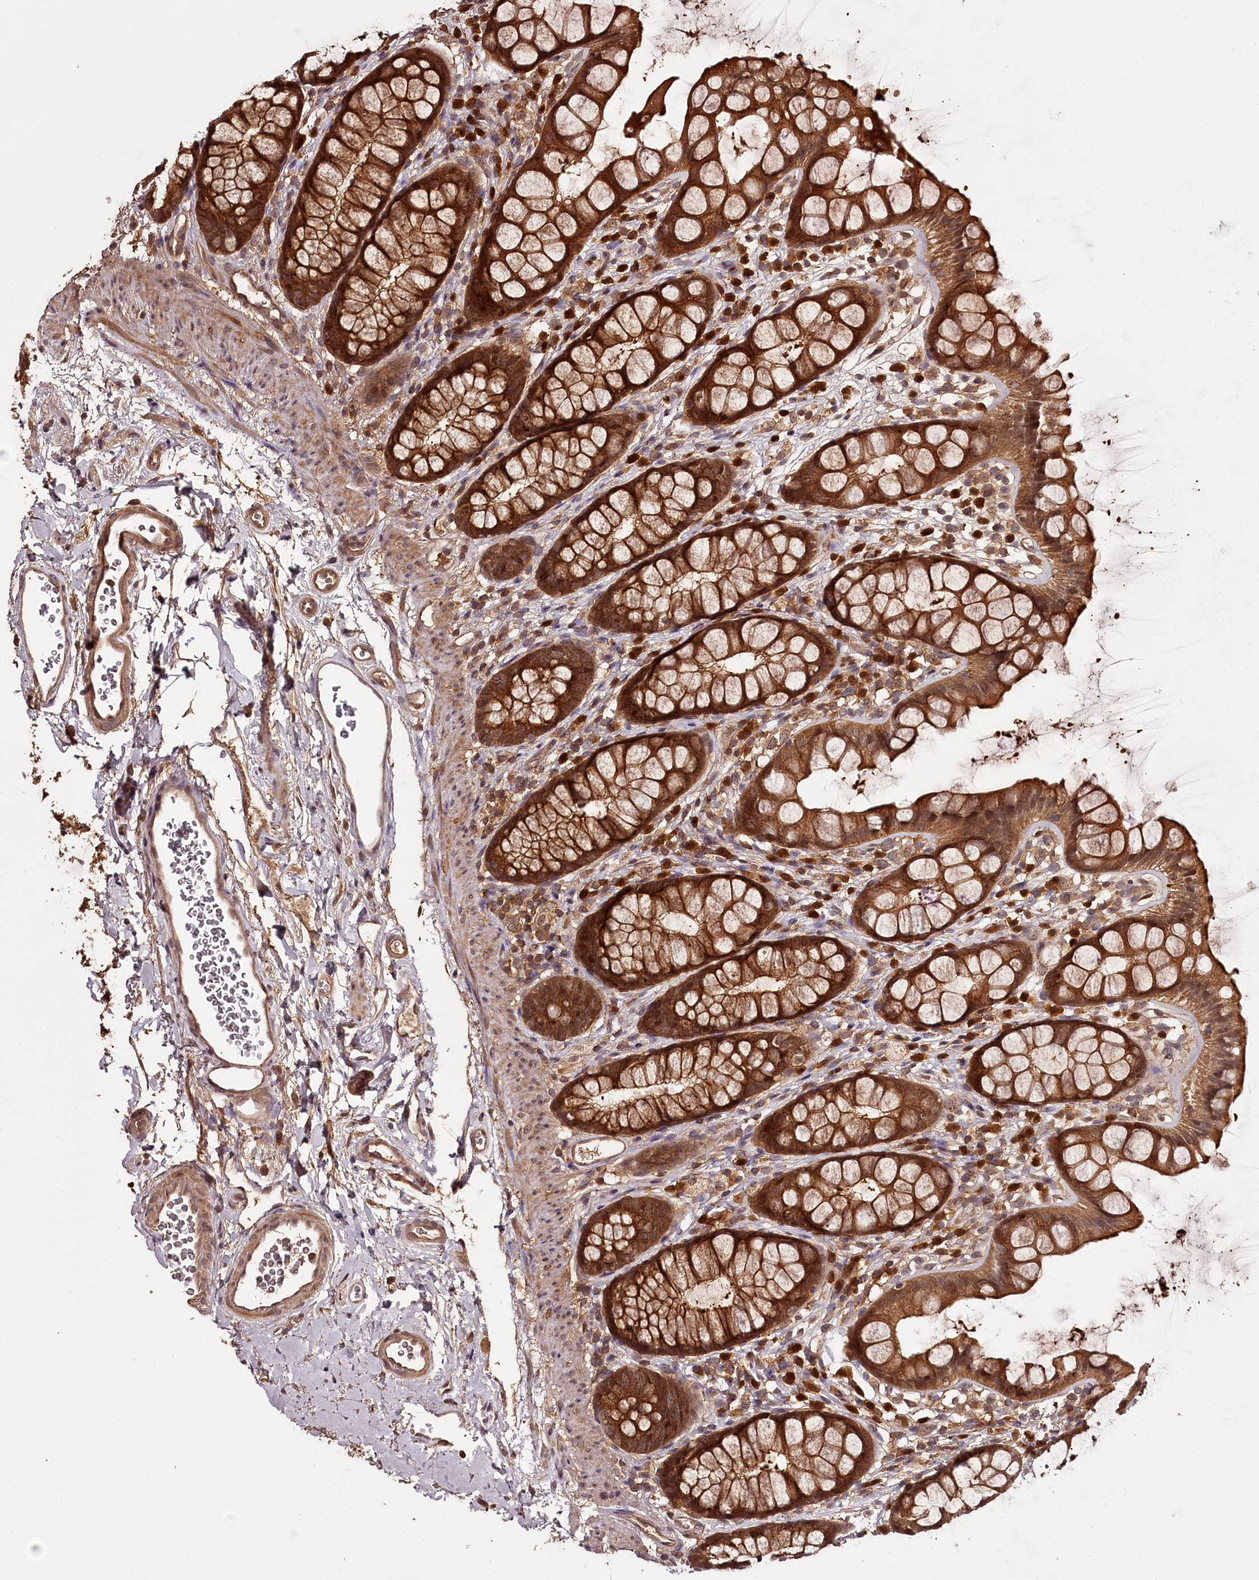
{"staining": {"intensity": "strong", "quantity": ">75%", "location": "cytoplasmic/membranous,nuclear"}, "tissue": "rectum", "cell_type": "Glandular cells", "image_type": "normal", "snomed": [{"axis": "morphology", "description": "Normal tissue, NOS"}, {"axis": "topography", "description": "Rectum"}], "caption": "Protein staining of normal rectum exhibits strong cytoplasmic/membranous,nuclear positivity in about >75% of glandular cells.", "gene": "TTC12", "patient": {"sex": "female", "age": 65}}